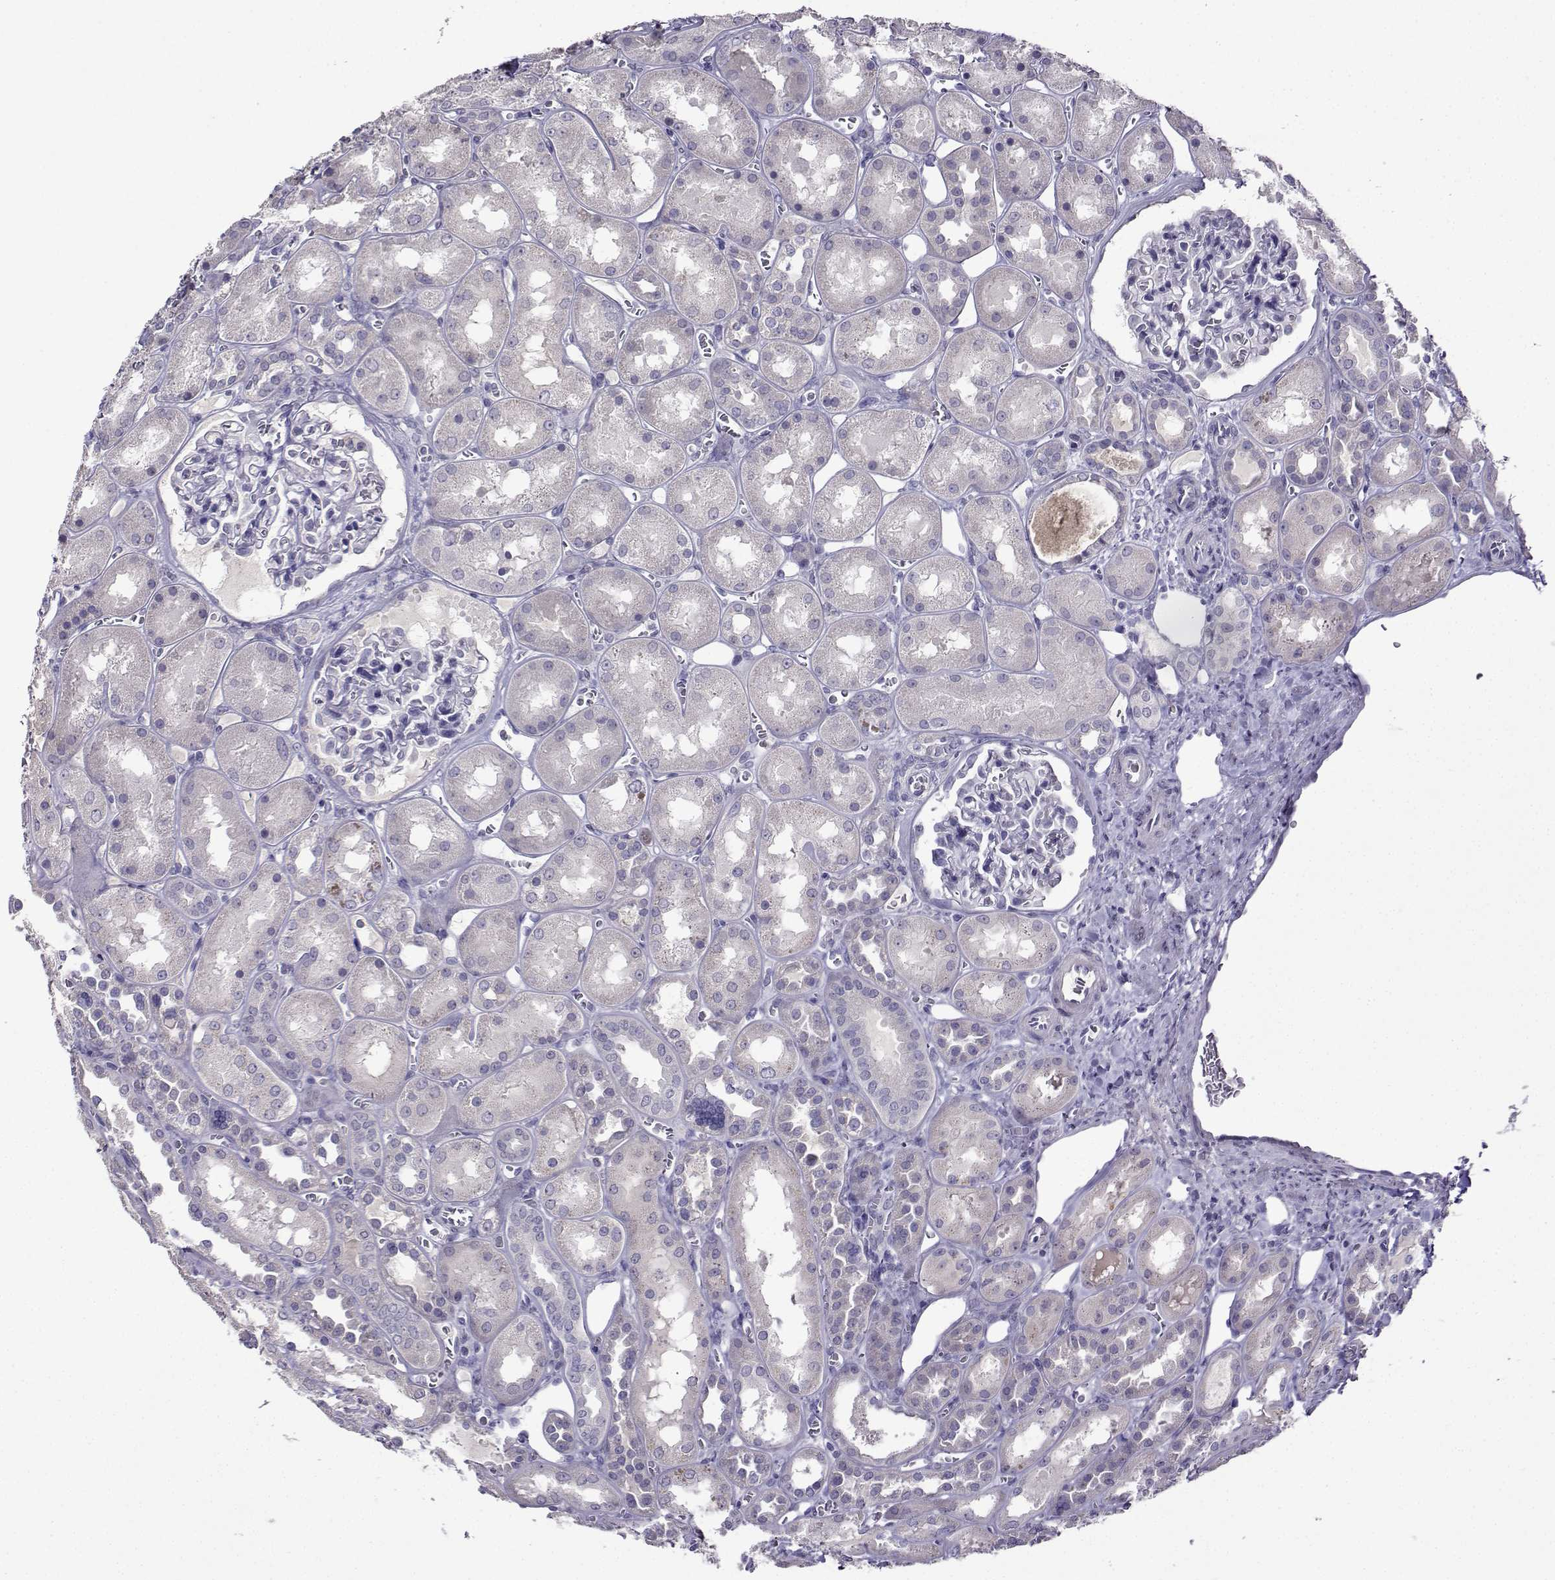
{"staining": {"intensity": "negative", "quantity": "none", "location": "none"}, "tissue": "kidney", "cell_type": "Cells in glomeruli", "image_type": "normal", "snomed": [{"axis": "morphology", "description": "Normal tissue, NOS"}, {"axis": "topography", "description": "Kidney"}], "caption": "The immunohistochemistry (IHC) image has no significant expression in cells in glomeruli of kidney.", "gene": "CRYBB1", "patient": {"sex": "male", "age": 73}}